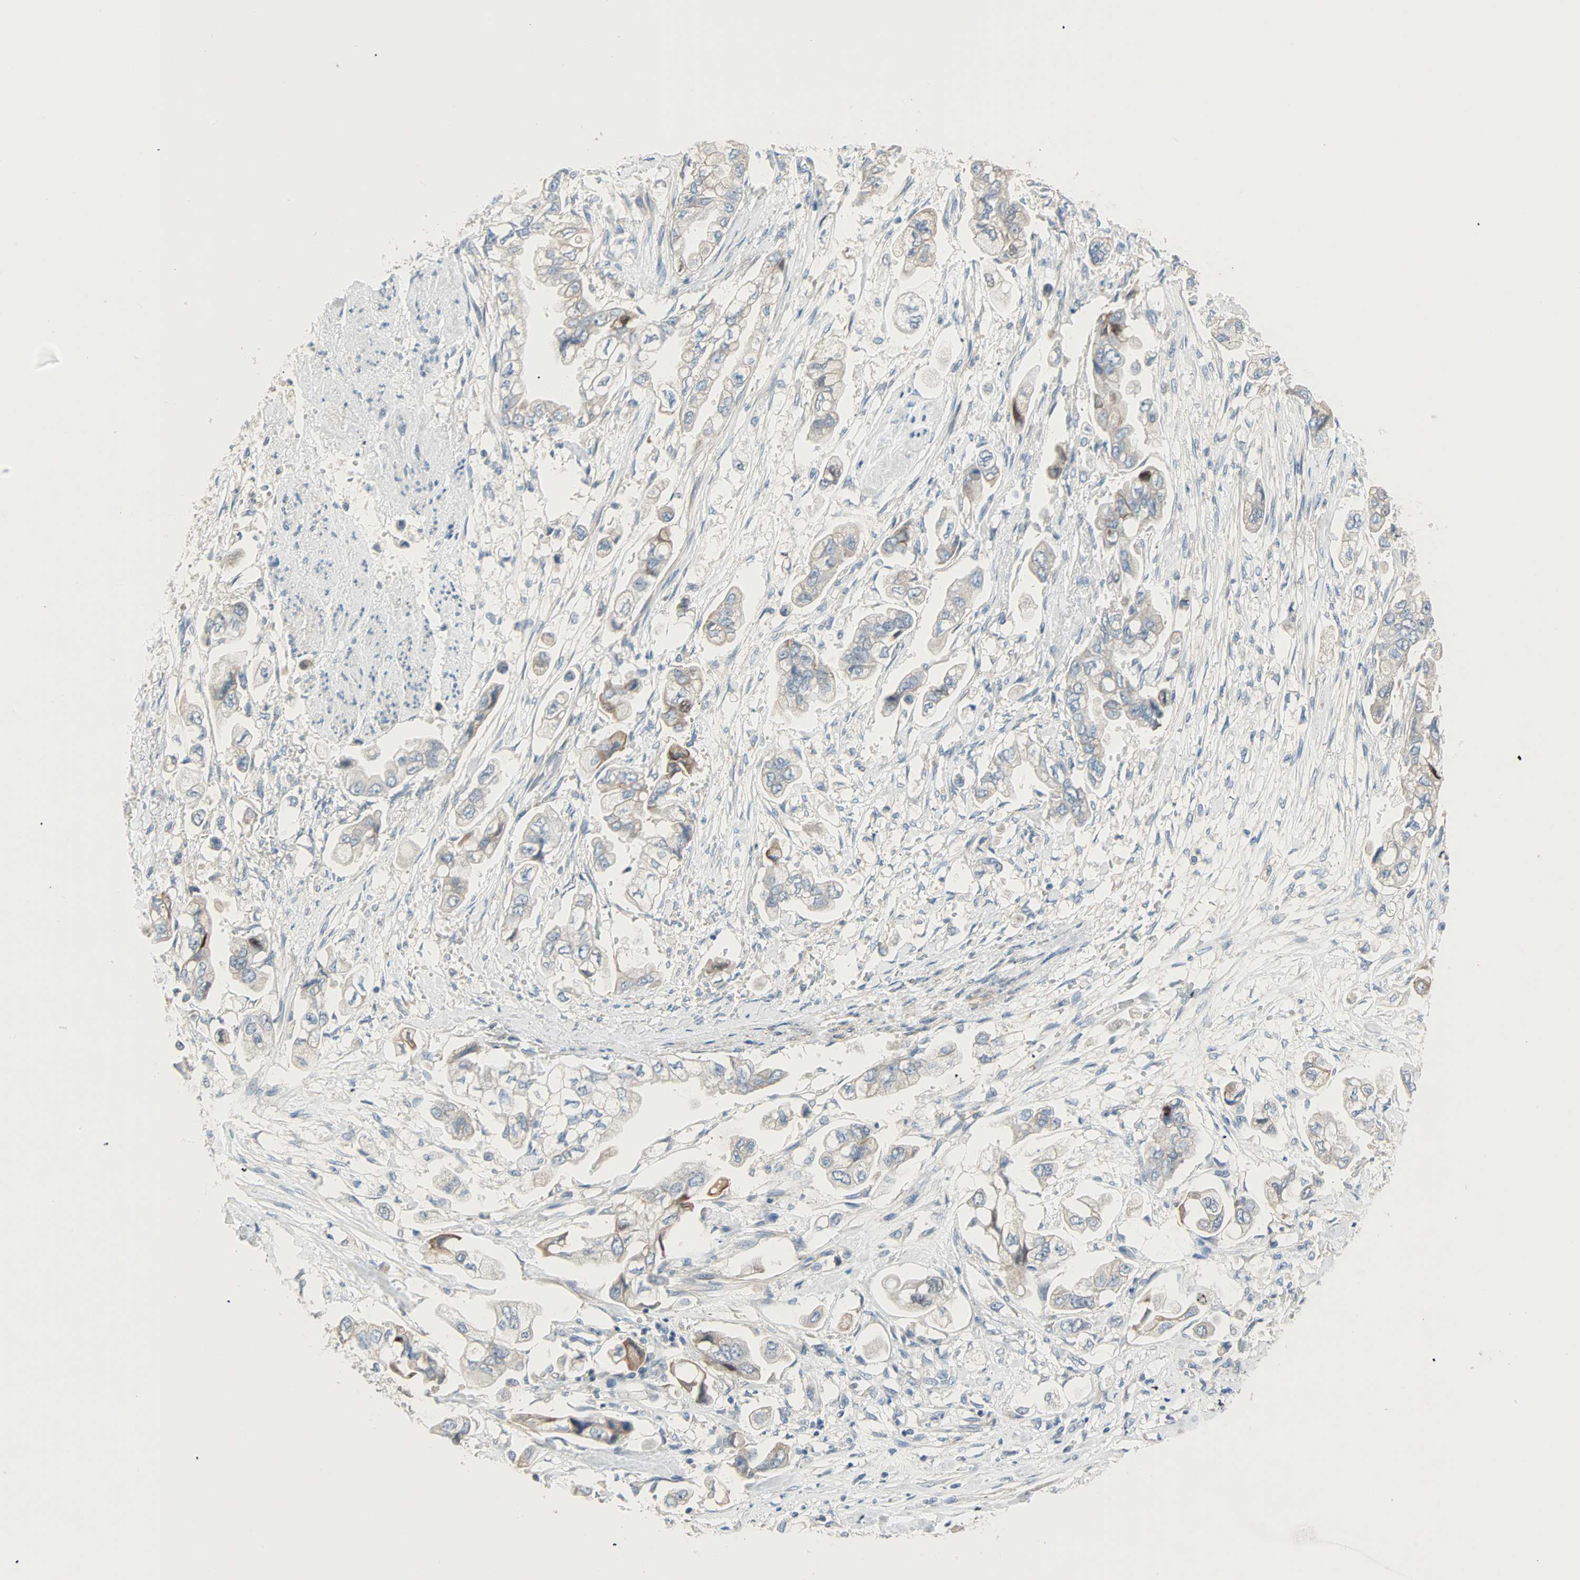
{"staining": {"intensity": "moderate", "quantity": "<25%", "location": "cytoplasmic/membranous,nuclear"}, "tissue": "stomach cancer", "cell_type": "Tumor cells", "image_type": "cancer", "snomed": [{"axis": "morphology", "description": "Adenocarcinoma, NOS"}, {"axis": "topography", "description": "Stomach"}], "caption": "Stomach adenocarcinoma was stained to show a protein in brown. There is low levels of moderate cytoplasmic/membranous and nuclear positivity in about <25% of tumor cells.", "gene": "ACVRL1", "patient": {"sex": "male", "age": 62}}